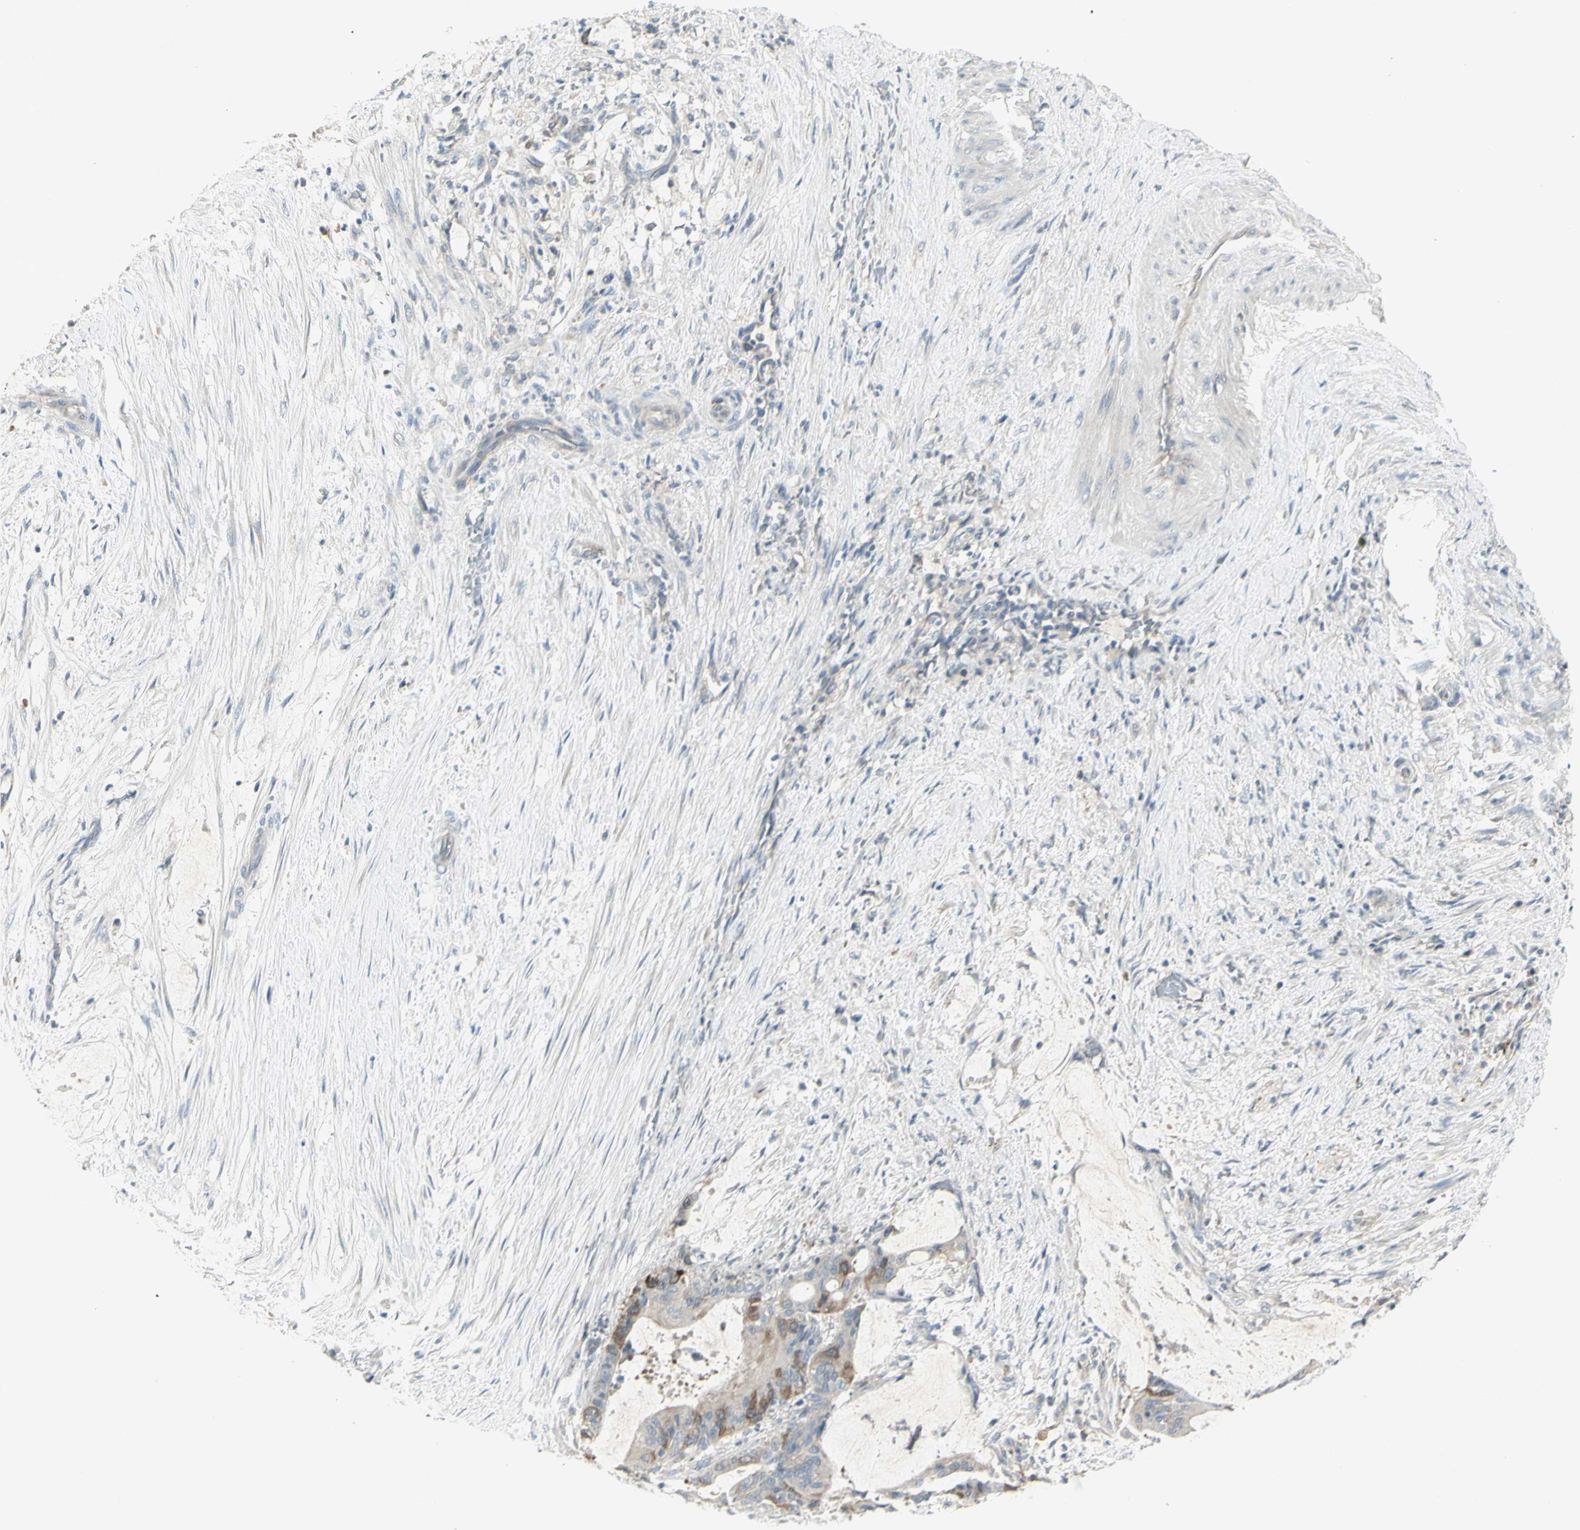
{"staining": {"intensity": "moderate", "quantity": "25%-75%", "location": "cytoplasmic/membranous"}, "tissue": "liver cancer", "cell_type": "Tumor cells", "image_type": "cancer", "snomed": [{"axis": "morphology", "description": "Cholangiocarcinoma"}, {"axis": "topography", "description": "Liver"}], "caption": "Immunohistochemistry image of human liver cancer (cholangiocarcinoma) stained for a protein (brown), which shows medium levels of moderate cytoplasmic/membranous positivity in approximately 25%-75% of tumor cells.", "gene": "CCNB2", "patient": {"sex": "female", "age": 73}}